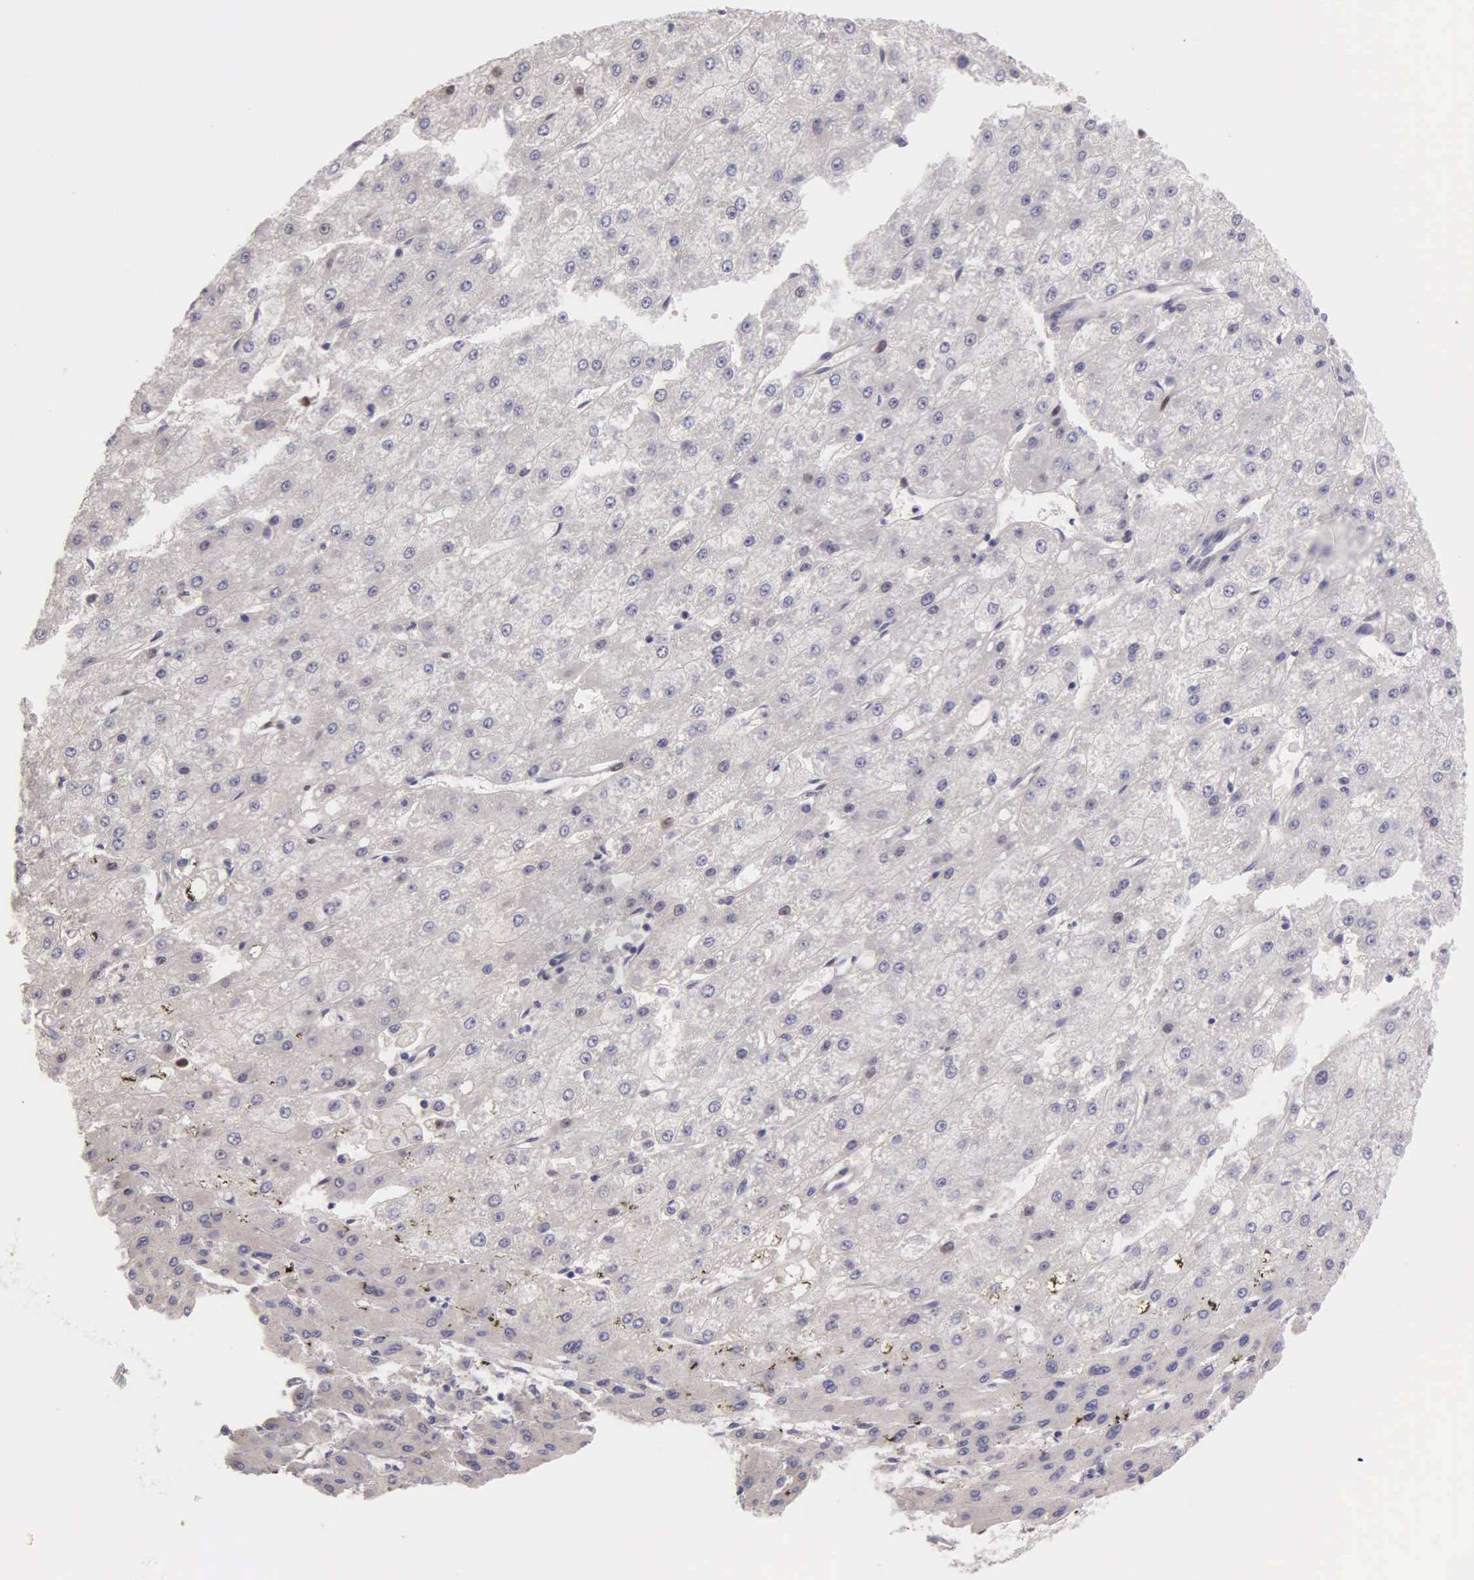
{"staining": {"intensity": "negative", "quantity": "none", "location": "none"}, "tissue": "liver cancer", "cell_type": "Tumor cells", "image_type": "cancer", "snomed": [{"axis": "morphology", "description": "Carcinoma, Hepatocellular, NOS"}, {"axis": "topography", "description": "Liver"}], "caption": "Immunohistochemistry (IHC) image of neoplastic tissue: human liver cancer stained with DAB (3,3'-diaminobenzidine) displays no significant protein expression in tumor cells.", "gene": "MCM5", "patient": {"sex": "female", "age": 52}}